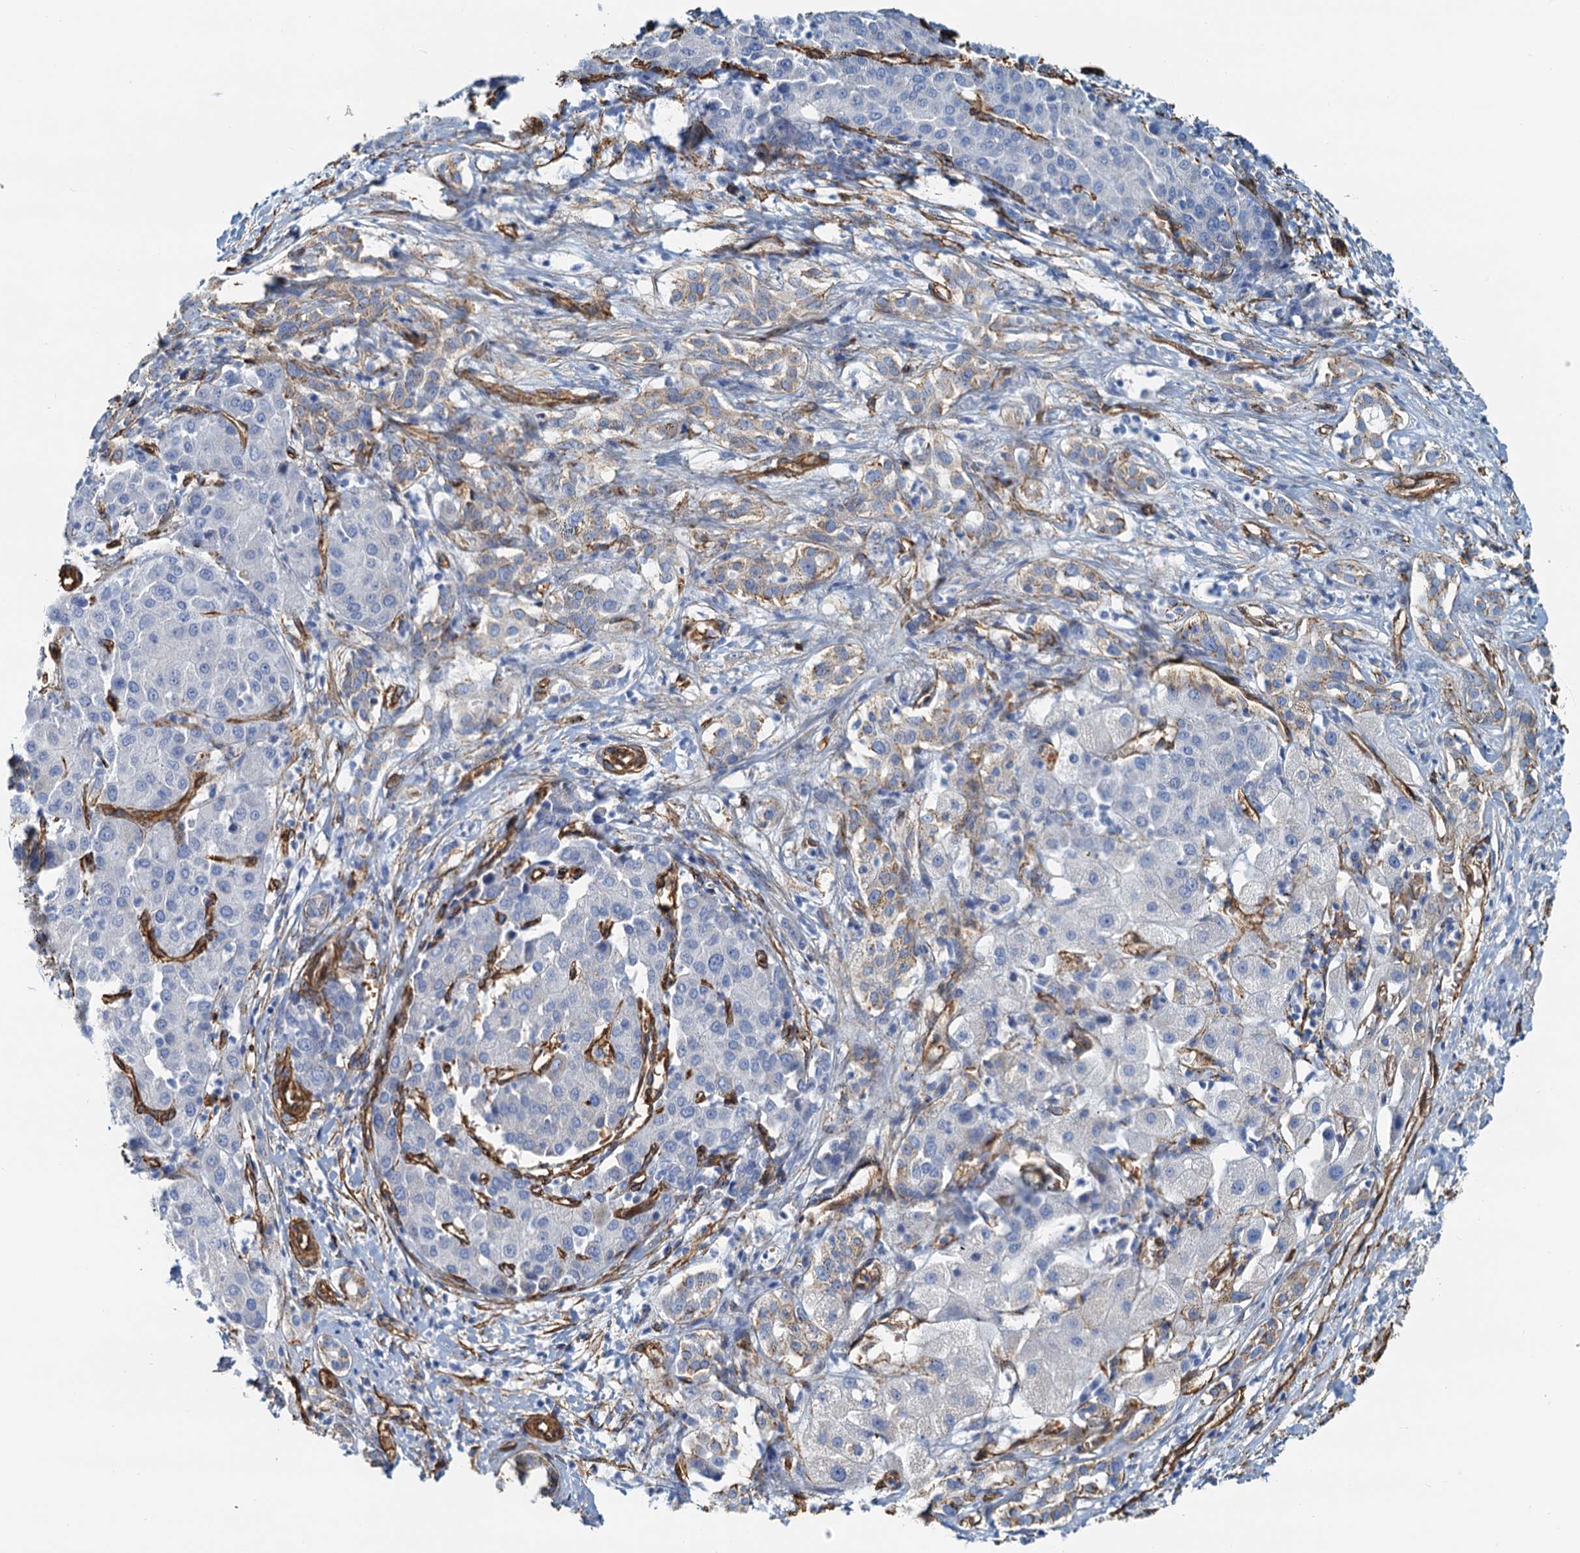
{"staining": {"intensity": "negative", "quantity": "none", "location": "none"}, "tissue": "liver cancer", "cell_type": "Tumor cells", "image_type": "cancer", "snomed": [{"axis": "morphology", "description": "Carcinoma, Hepatocellular, NOS"}, {"axis": "topography", "description": "Liver"}], "caption": "IHC of liver hepatocellular carcinoma demonstrates no expression in tumor cells. Brightfield microscopy of immunohistochemistry stained with DAB (brown) and hematoxylin (blue), captured at high magnification.", "gene": "DGKG", "patient": {"sex": "male", "age": 65}}